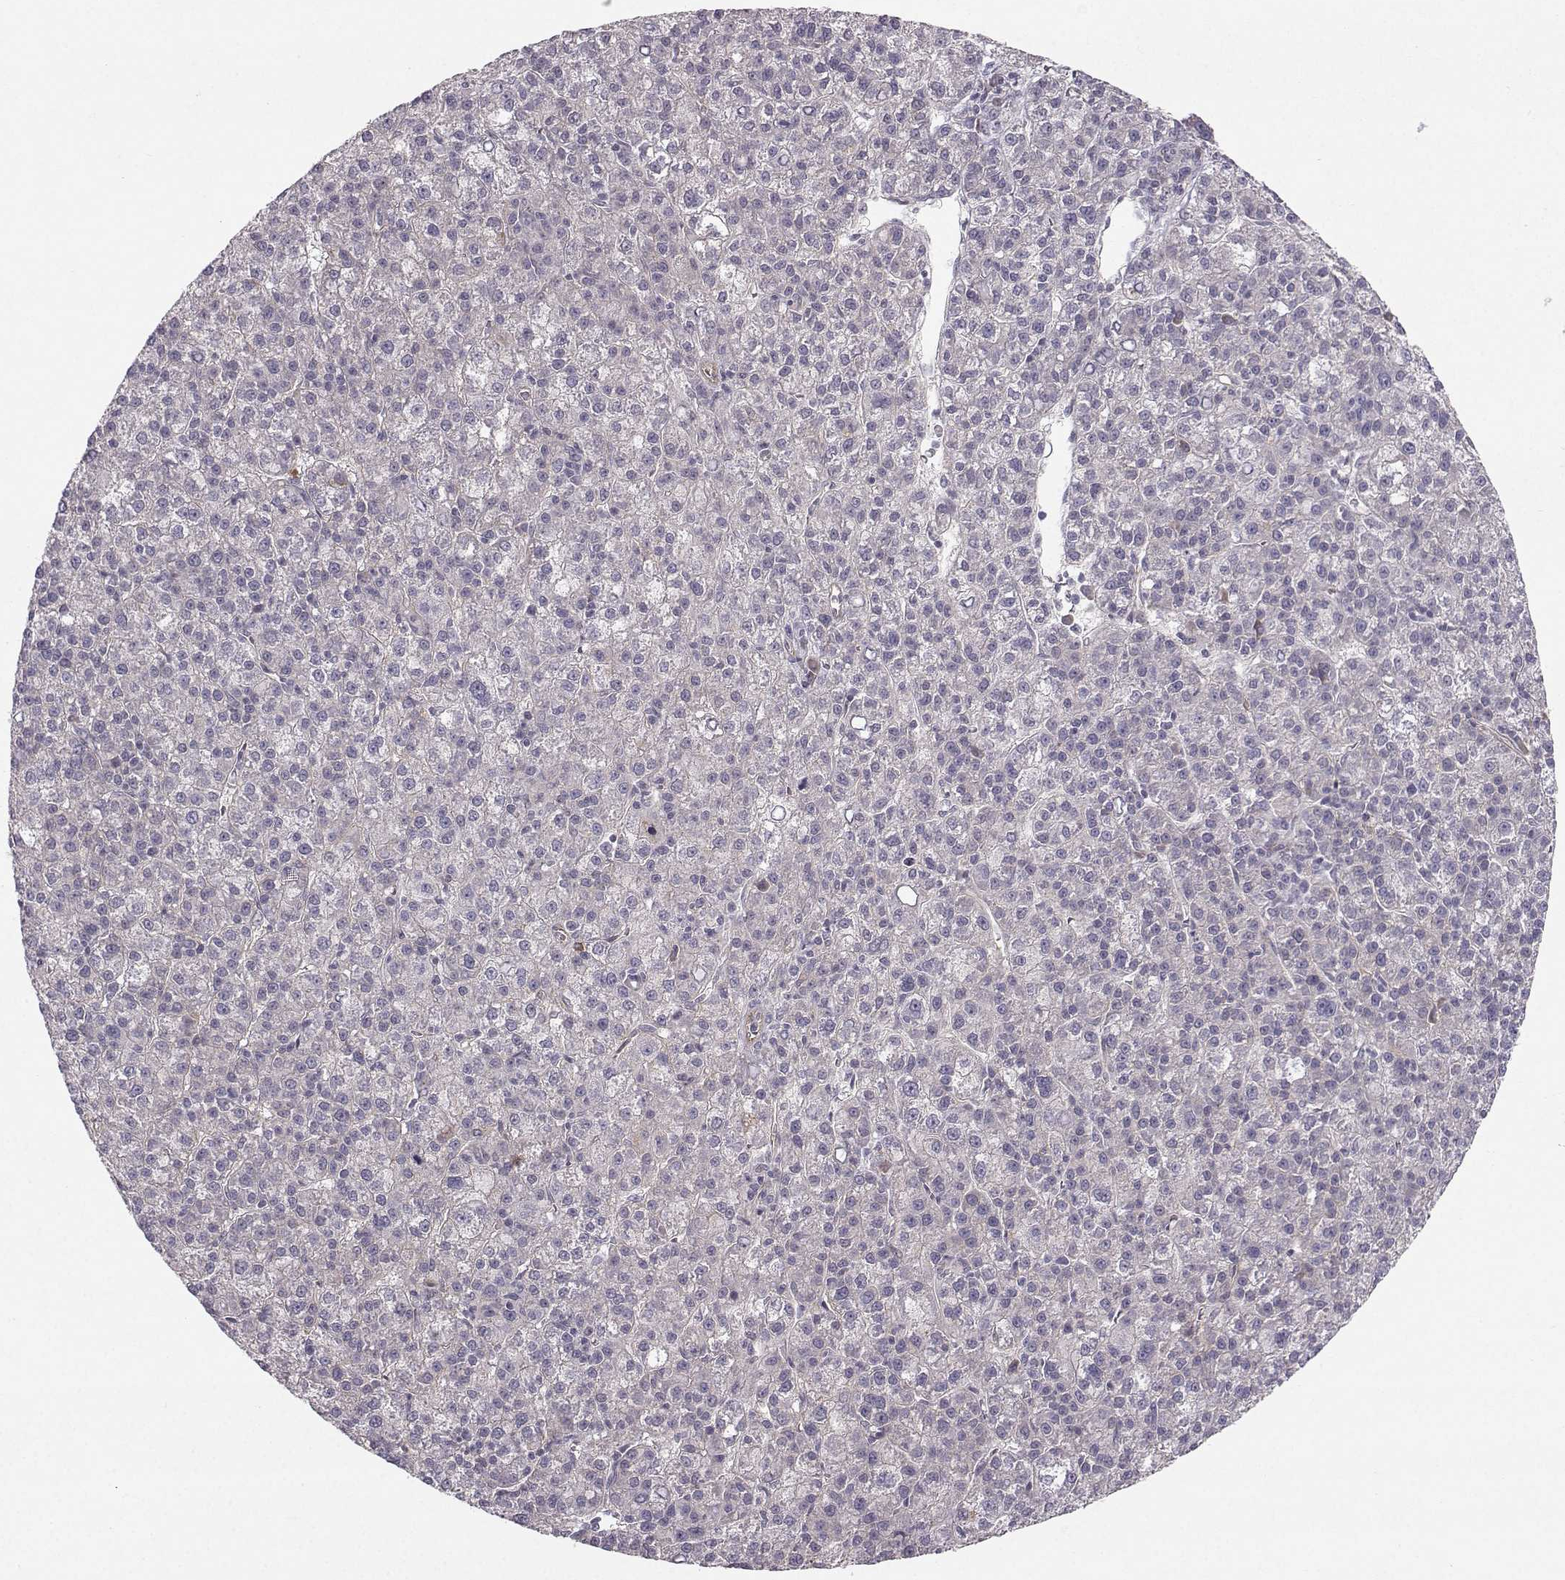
{"staining": {"intensity": "negative", "quantity": "none", "location": "none"}, "tissue": "liver cancer", "cell_type": "Tumor cells", "image_type": "cancer", "snomed": [{"axis": "morphology", "description": "Carcinoma, Hepatocellular, NOS"}, {"axis": "topography", "description": "Liver"}], "caption": "This is an immunohistochemistry photomicrograph of human liver hepatocellular carcinoma. There is no positivity in tumor cells.", "gene": "OPRD1", "patient": {"sex": "female", "age": 60}}